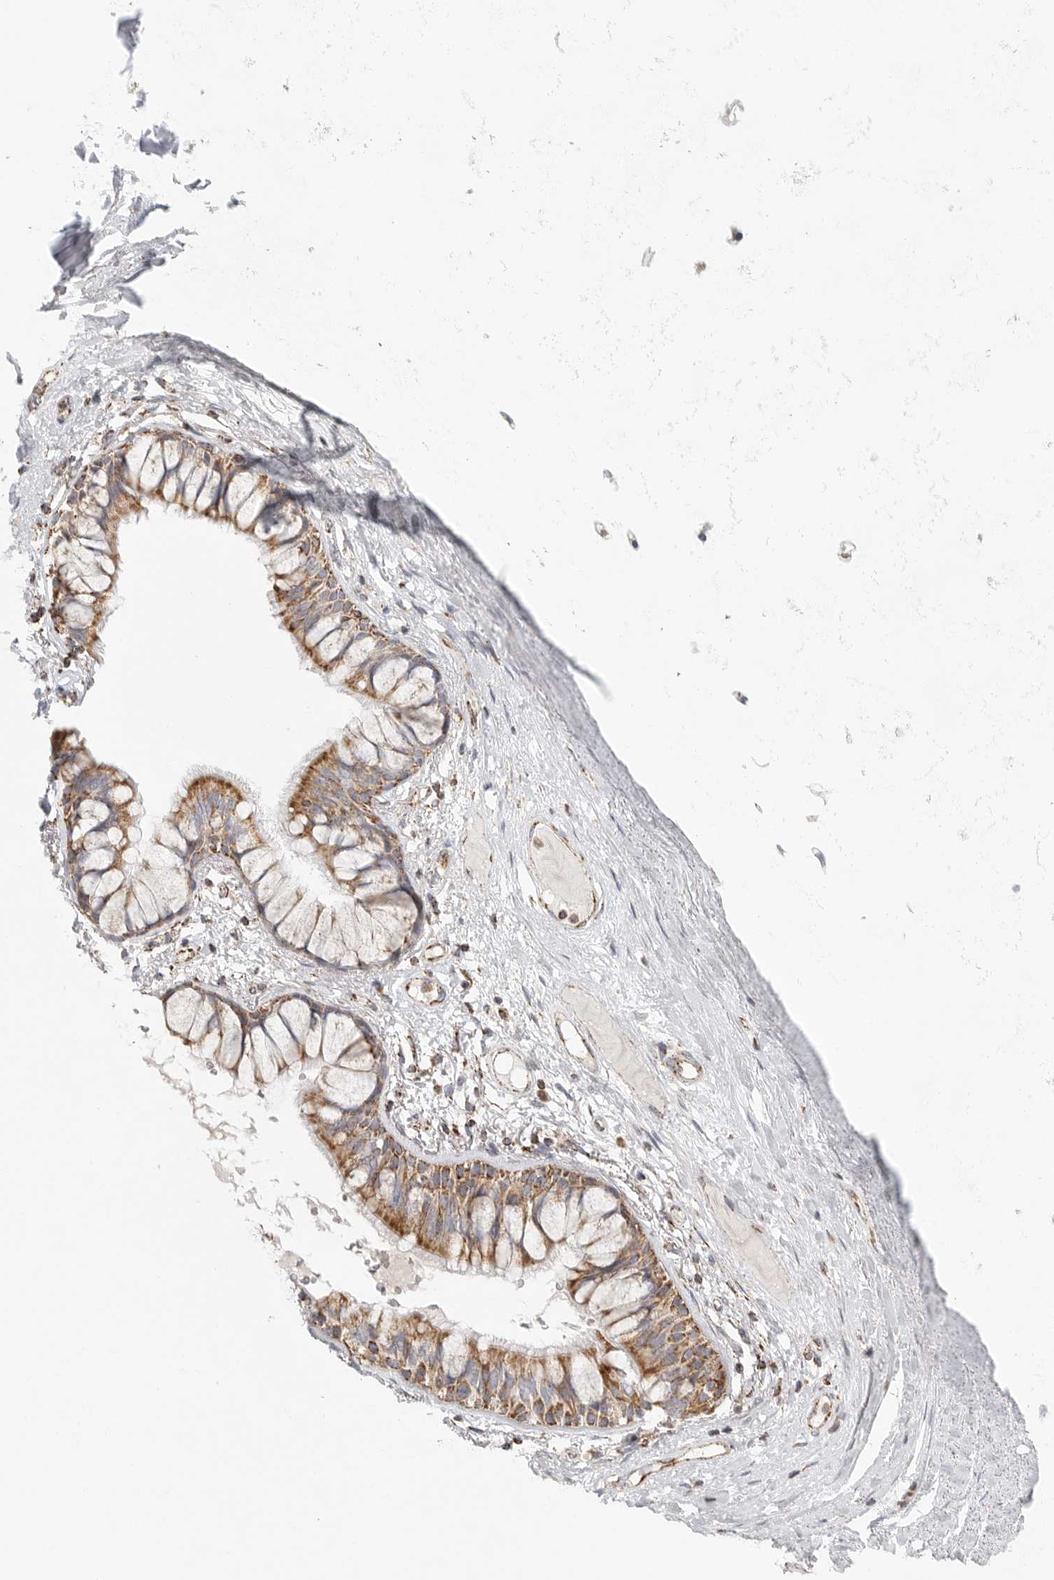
{"staining": {"intensity": "negative", "quantity": "none", "location": "none"}, "tissue": "adipose tissue", "cell_type": "Adipocytes", "image_type": "normal", "snomed": [{"axis": "morphology", "description": "Normal tissue, NOS"}, {"axis": "topography", "description": "Bronchus"}], "caption": "Immunohistochemistry (IHC) photomicrograph of normal adipose tissue: adipose tissue stained with DAB (3,3'-diaminobenzidine) shows no significant protein expression in adipocytes. (Brightfield microscopy of DAB (3,3'-diaminobenzidine) immunohistochemistry at high magnification).", "gene": "SLC25A26", "patient": {"sex": "male", "age": 66}}